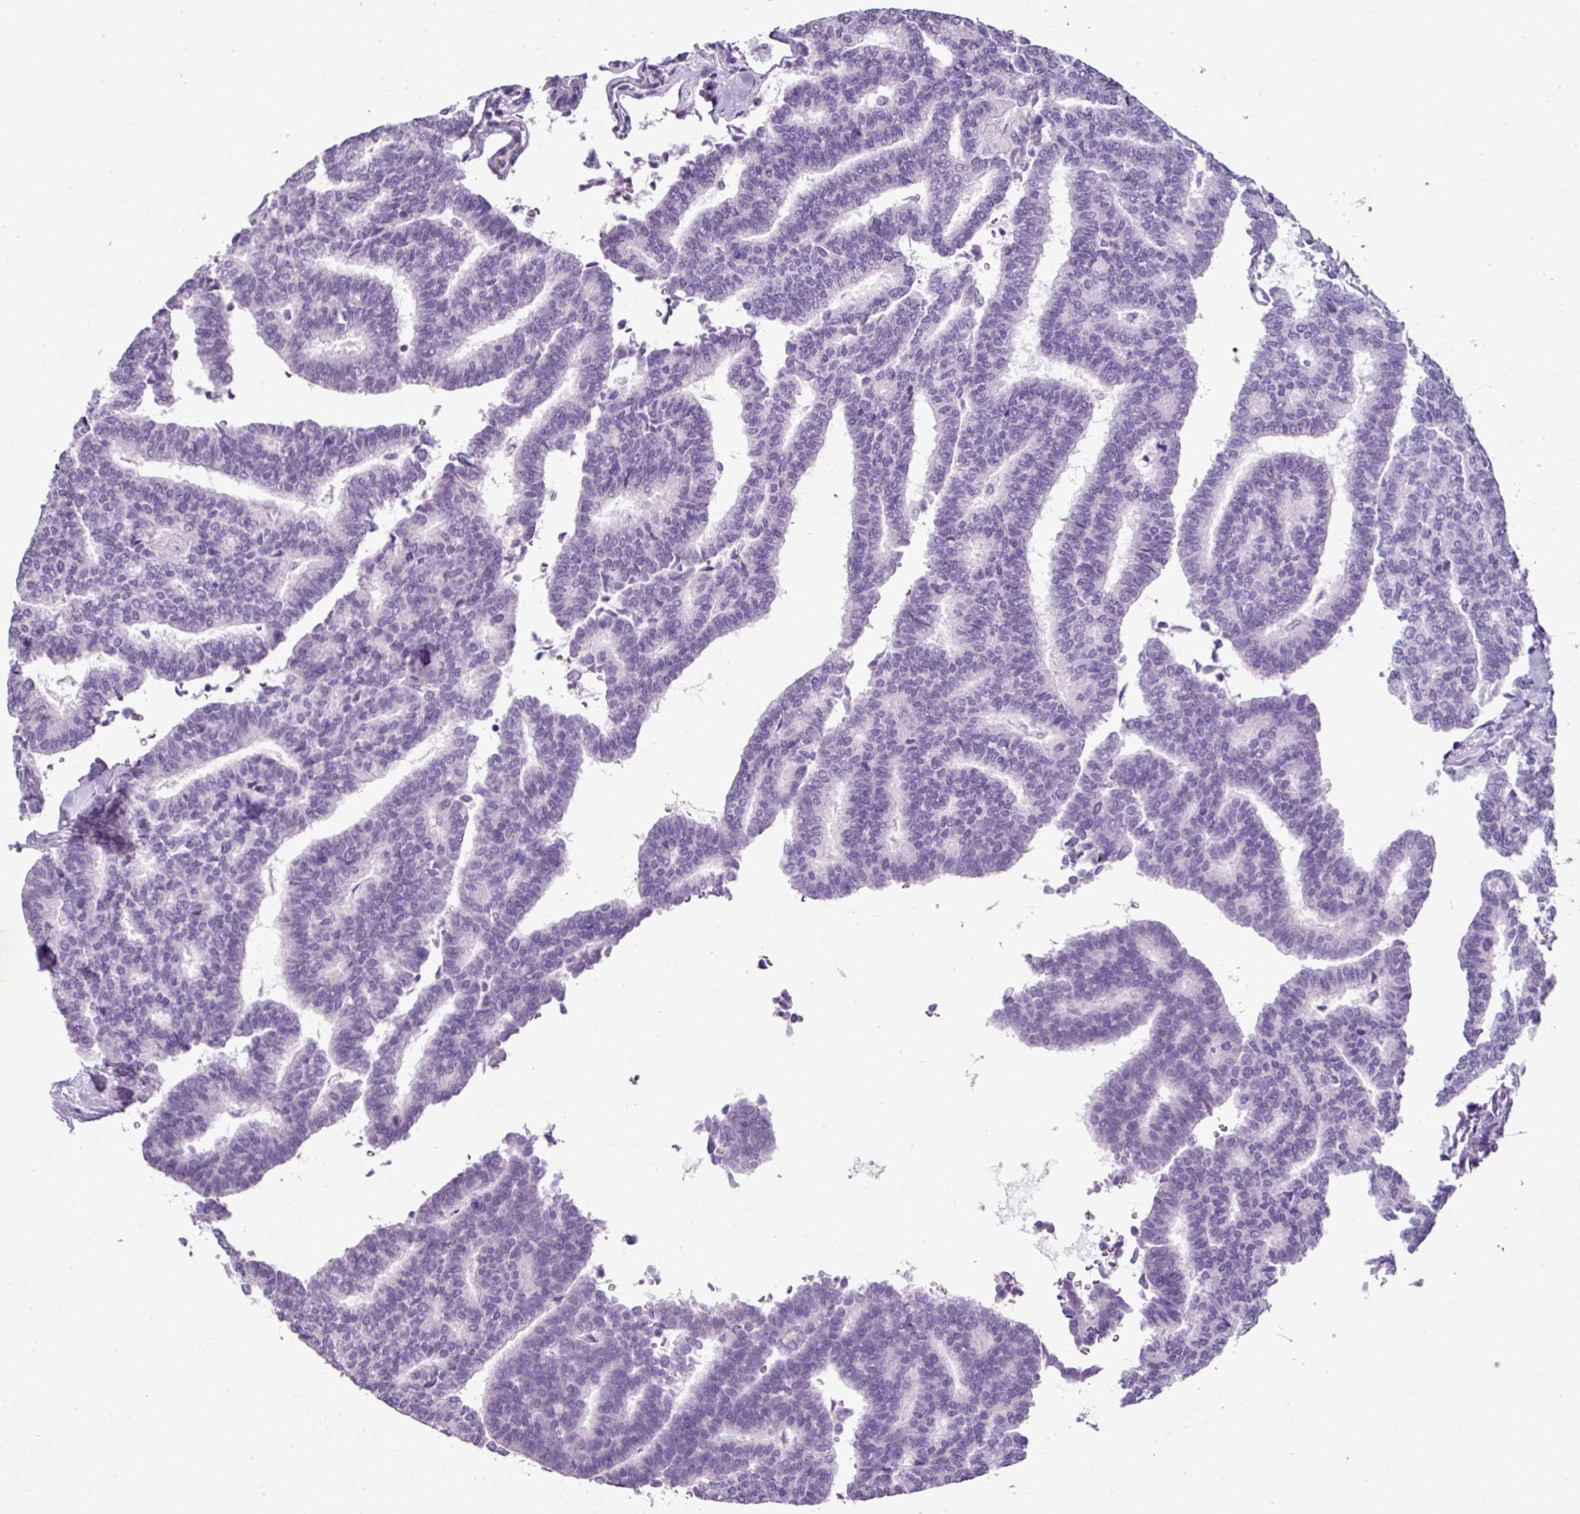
{"staining": {"intensity": "negative", "quantity": "none", "location": "none"}, "tissue": "thyroid cancer", "cell_type": "Tumor cells", "image_type": "cancer", "snomed": [{"axis": "morphology", "description": "Papillary adenocarcinoma, NOS"}, {"axis": "topography", "description": "Thyroid gland"}], "caption": "DAB immunohistochemical staining of papillary adenocarcinoma (thyroid) displays no significant positivity in tumor cells. The staining was performed using DAB to visualize the protein expression in brown, while the nuclei were stained in blue with hematoxylin (Magnification: 20x).", "gene": "CTSG", "patient": {"sex": "female", "age": 35}}